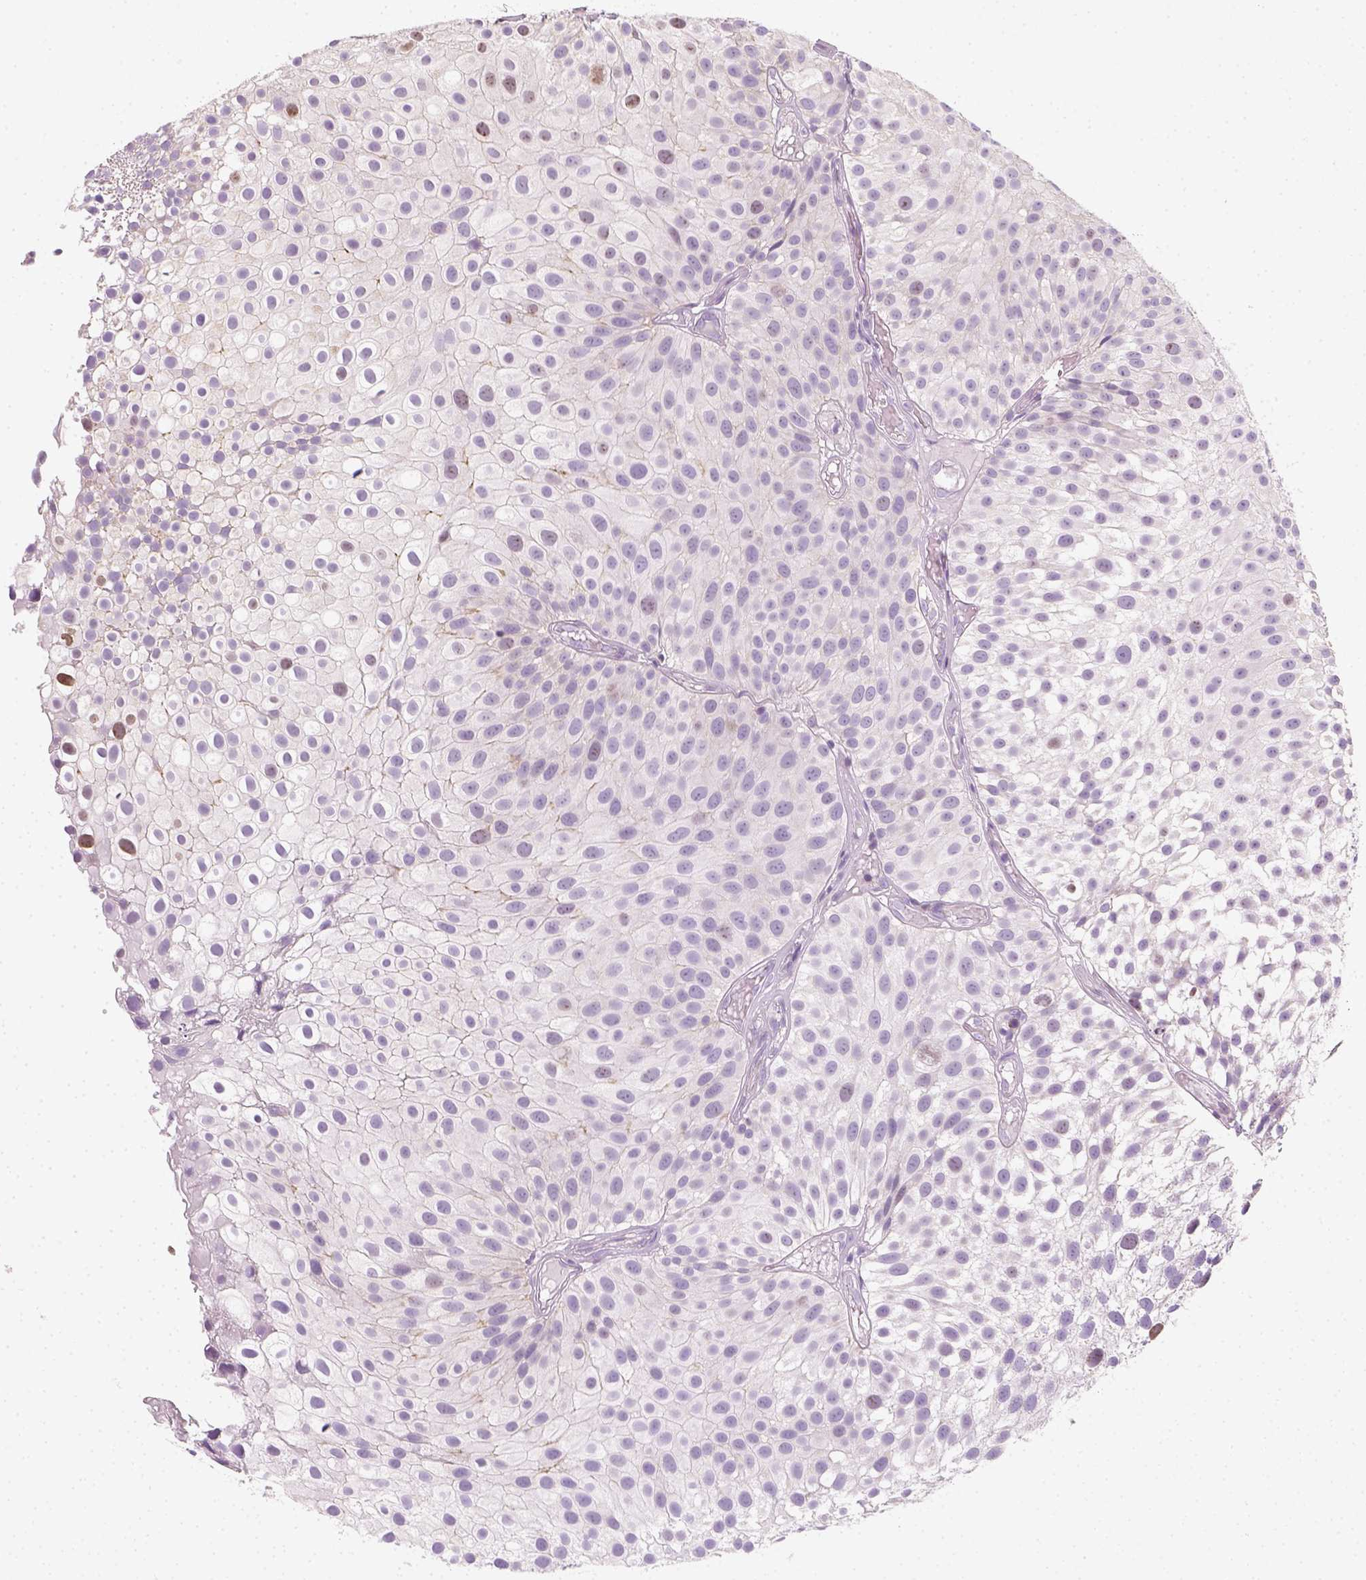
{"staining": {"intensity": "moderate", "quantity": "<25%", "location": "cytoplasmic/membranous"}, "tissue": "urothelial cancer", "cell_type": "Tumor cells", "image_type": "cancer", "snomed": [{"axis": "morphology", "description": "Urothelial carcinoma, Low grade"}, {"axis": "topography", "description": "Urinary bladder"}], "caption": "Immunohistochemical staining of human urothelial cancer reveals low levels of moderate cytoplasmic/membranous staining in about <25% of tumor cells. Nuclei are stained in blue.", "gene": "LCA5", "patient": {"sex": "male", "age": 79}}